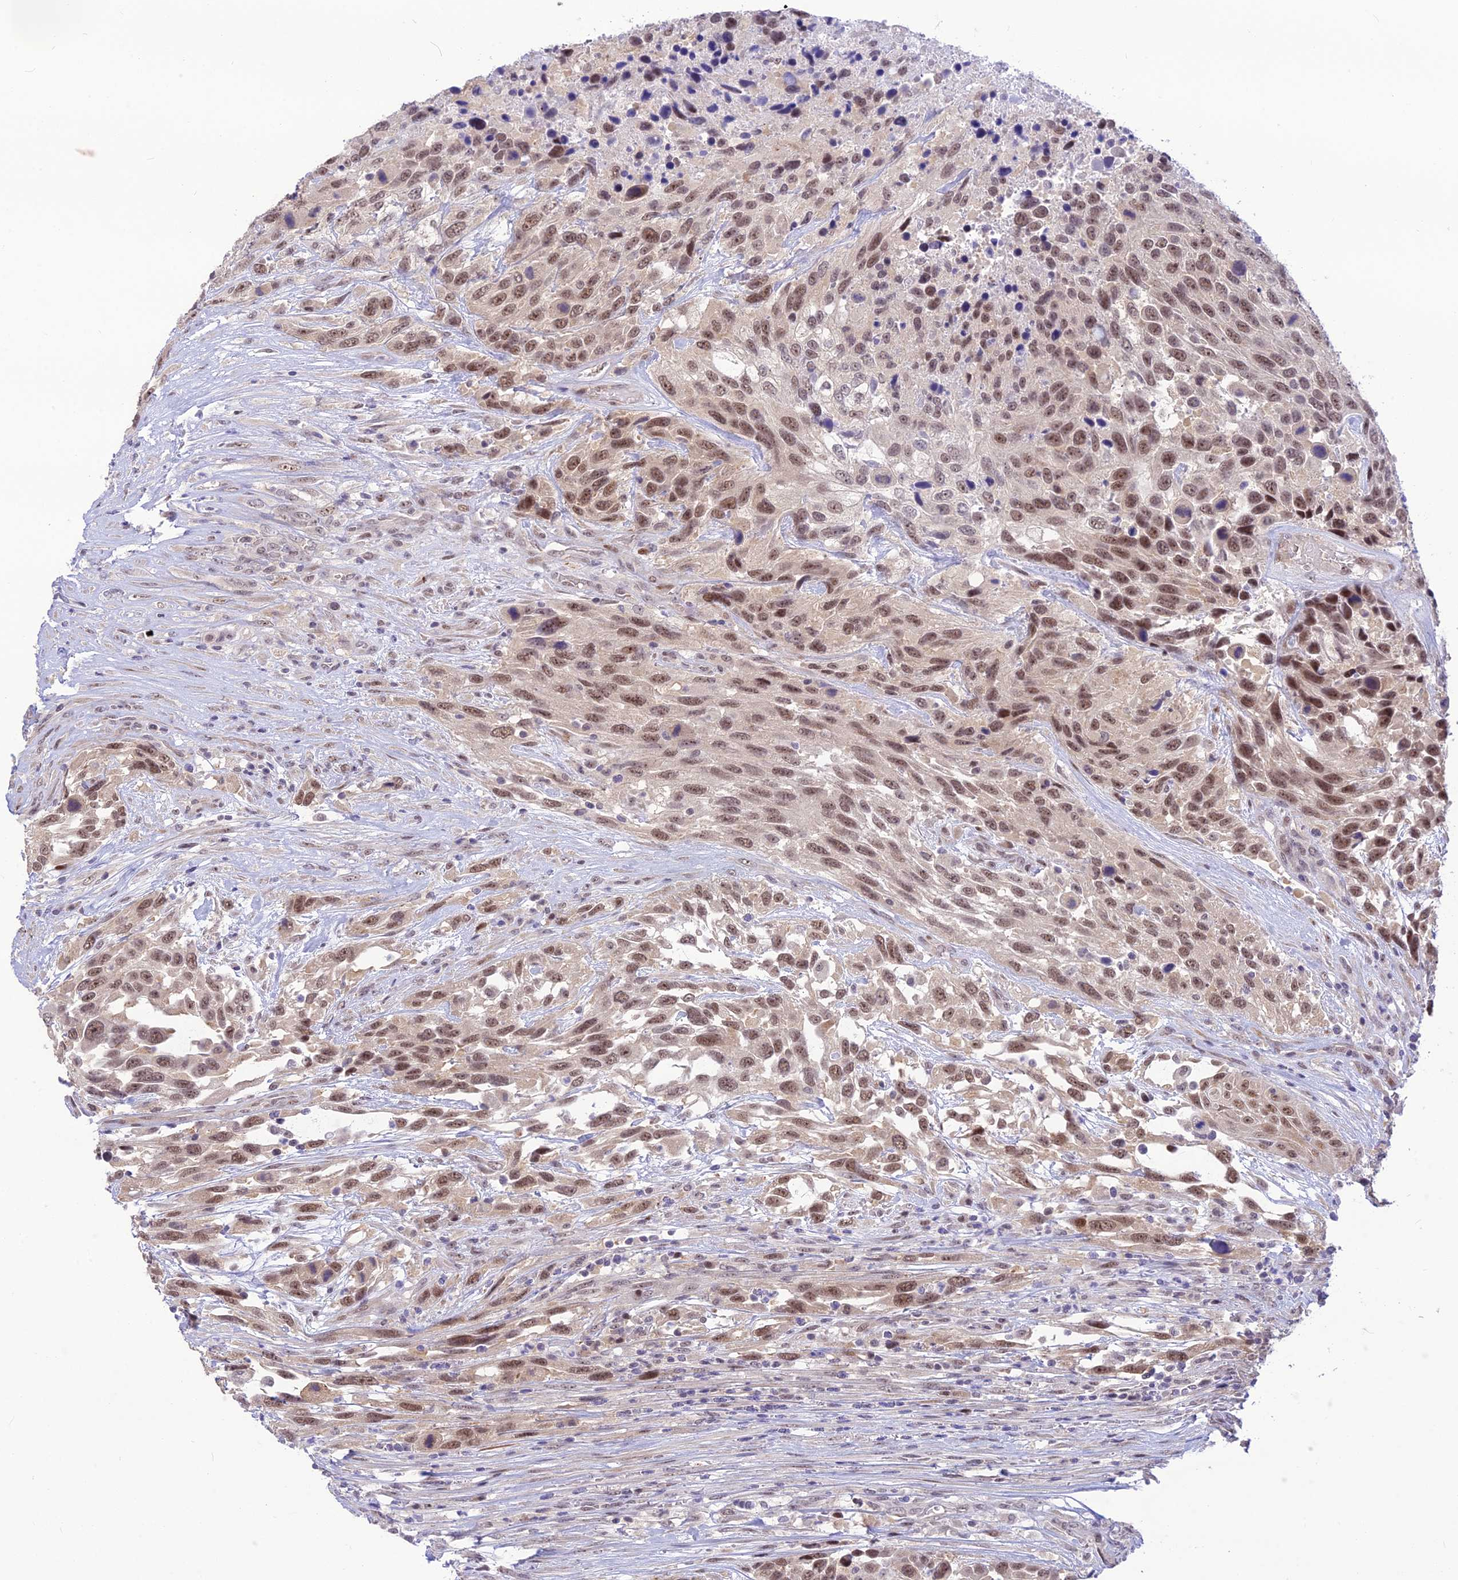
{"staining": {"intensity": "moderate", "quantity": ">75%", "location": "nuclear"}, "tissue": "urothelial cancer", "cell_type": "Tumor cells", "image_type": "cancer", "snomed": [{"axis": "morphology", "description": "Urothelial carcinoma, High grade"}, {"axis": "topography", "description": "Urinary bladder"}], "caption": "IHC (DAB) staining of human high-grade urothelial carcinoma displays moderate nuclear protein positivity in about >75% of tumor cells. The staining is performed using DAB (3,3'-diaminobenzidine) brown chromogen to label protein expression. The nuclei are counter-stained blue using hematoxylin.", "gene": "ASPDH", "patient": {"sex": "female", "age": 70}}